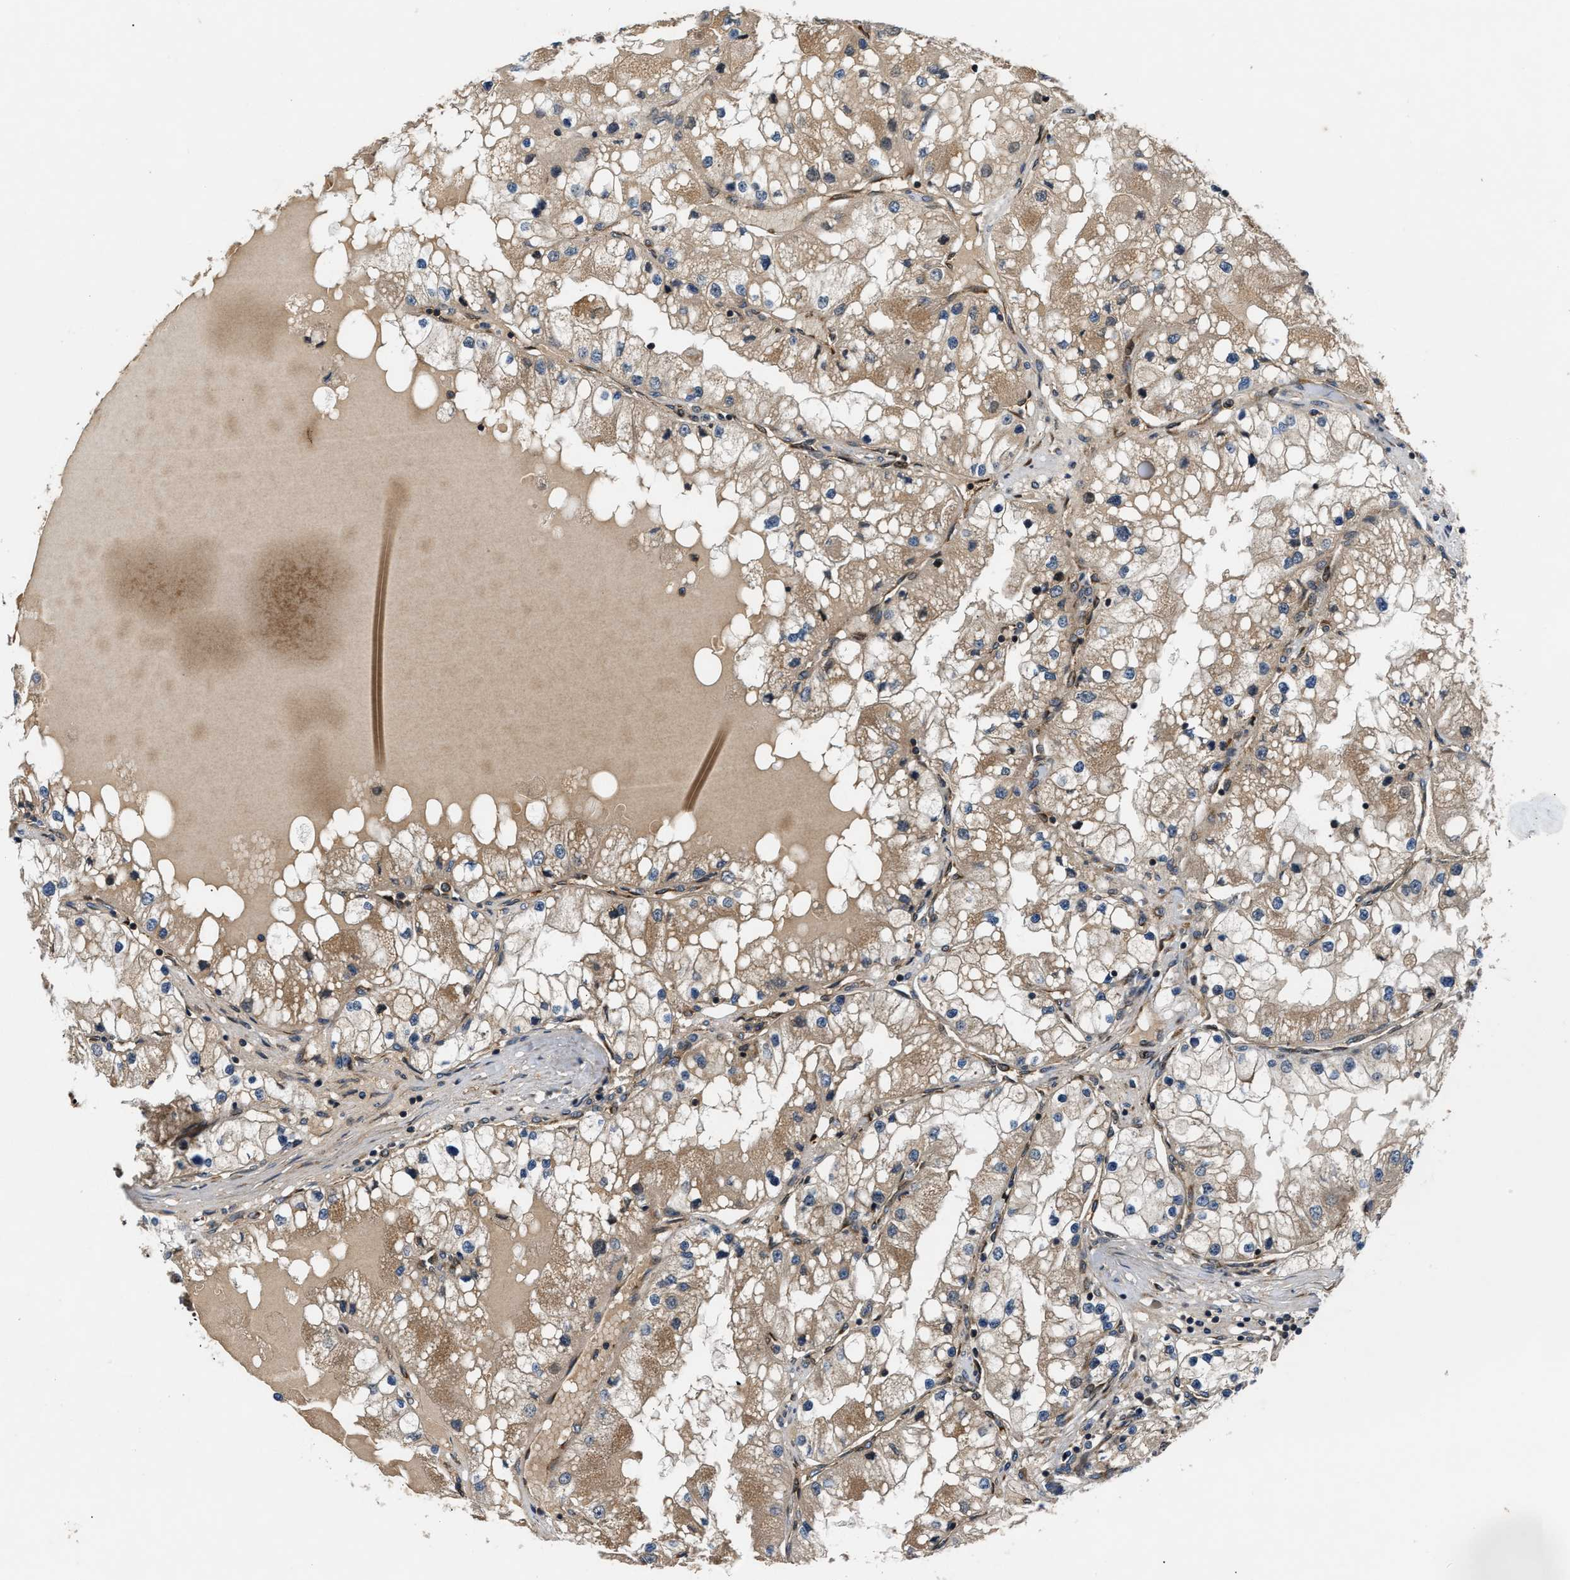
{"staining": {"intensity": "weak", "quantity": ">75%", "location": "cytoplasmic/membranous"}, "tissue": "renal cancer", "cell_type": "Tumor cells", "image_type": "cancer", "snomed": [{"axis": "morphology", "description": "Adenocarcinoma, NOS"}, {"axis": "topography", "description": "Kidney"}], "caption": "Weak cytoplasmic/membranous protein positivity is identified in about >75% of tumor cells in renal cancer (adenocarcinoma).", "gene": "PNPLA8", "patient": {"sex": "male", "age": 68}}